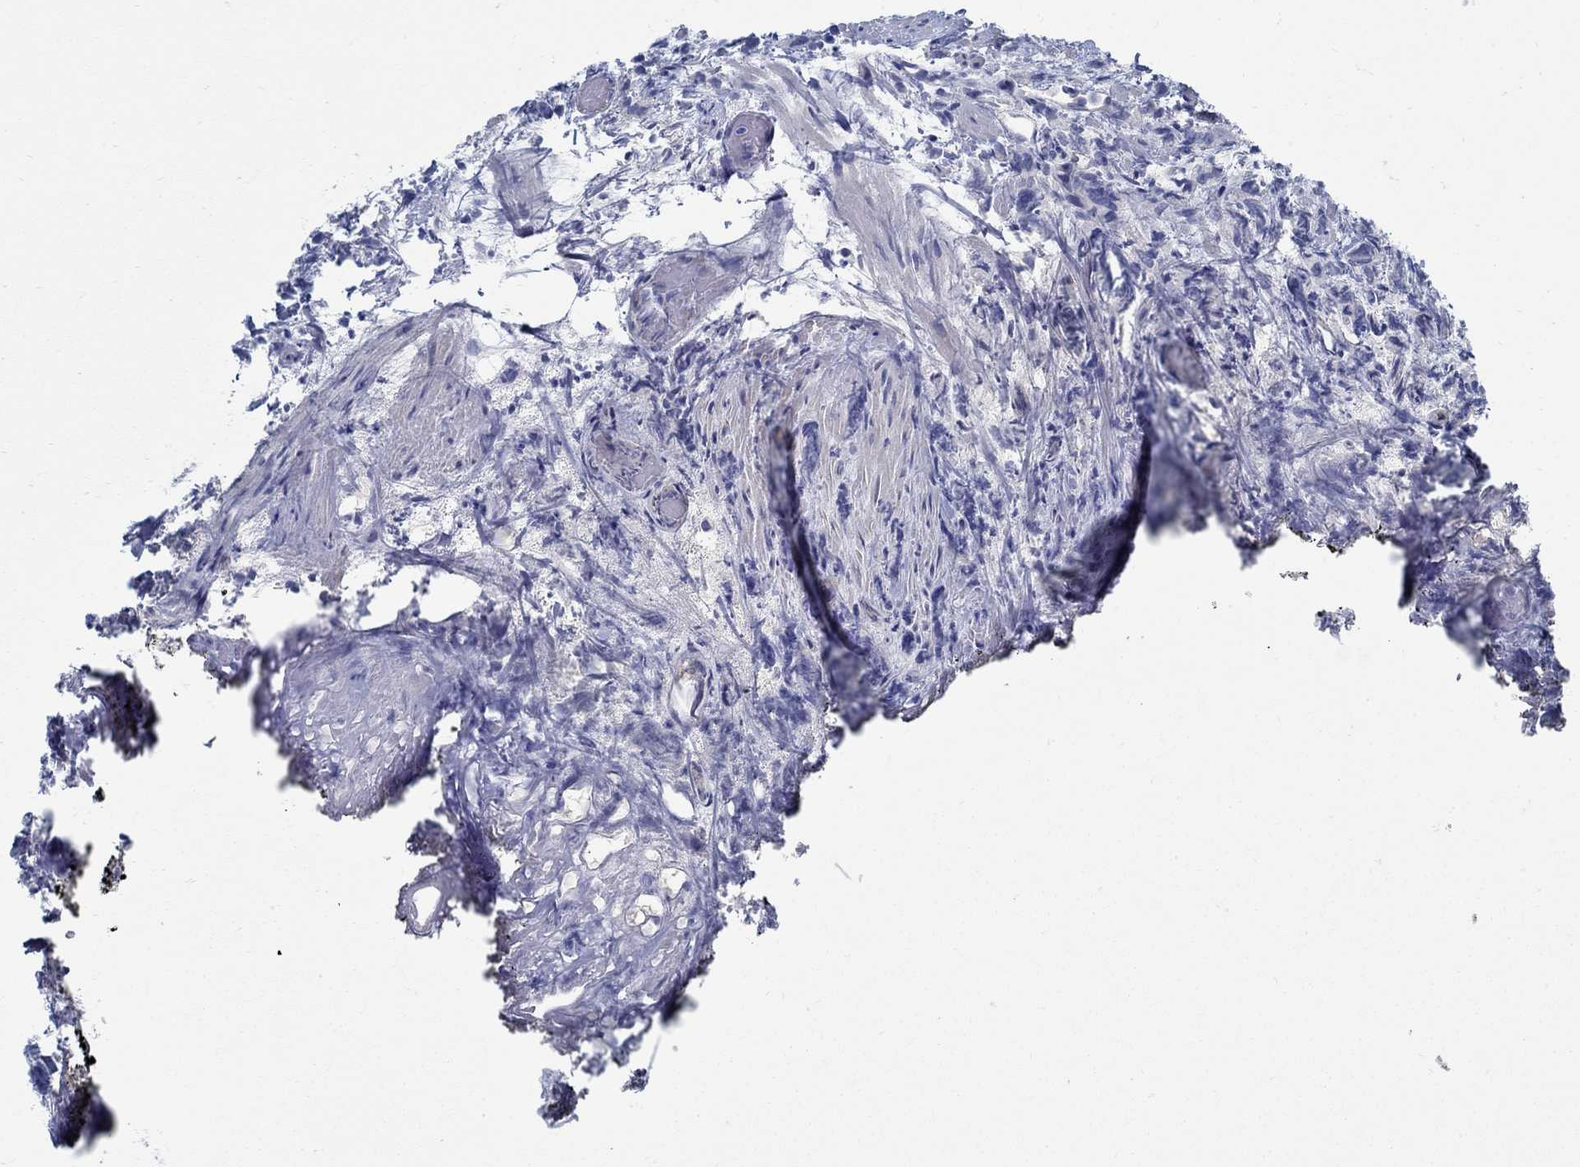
{"staining": {"intensity": "negative", "quantity": "none", "location": "none"}, "tissue": "prostate cancer", "cell_type": "Tumor cells", "image_type": "cancer", "snomed": [{"axis": "morphology", "description": "Adenocarcinoma, High grade"}, {"axis": "topography", "description": "Prostate"}], "caption": "IHC photomicrograph of neoplastic tissue: human prostate adenocarcinoma (high-grade) stained with DAB (3,3'-diaminobenzidine) demonstrates no significant protein staining in tumor cells.", "gene": "C15orf39", "patient": {"sex": "male", "age": 53}}